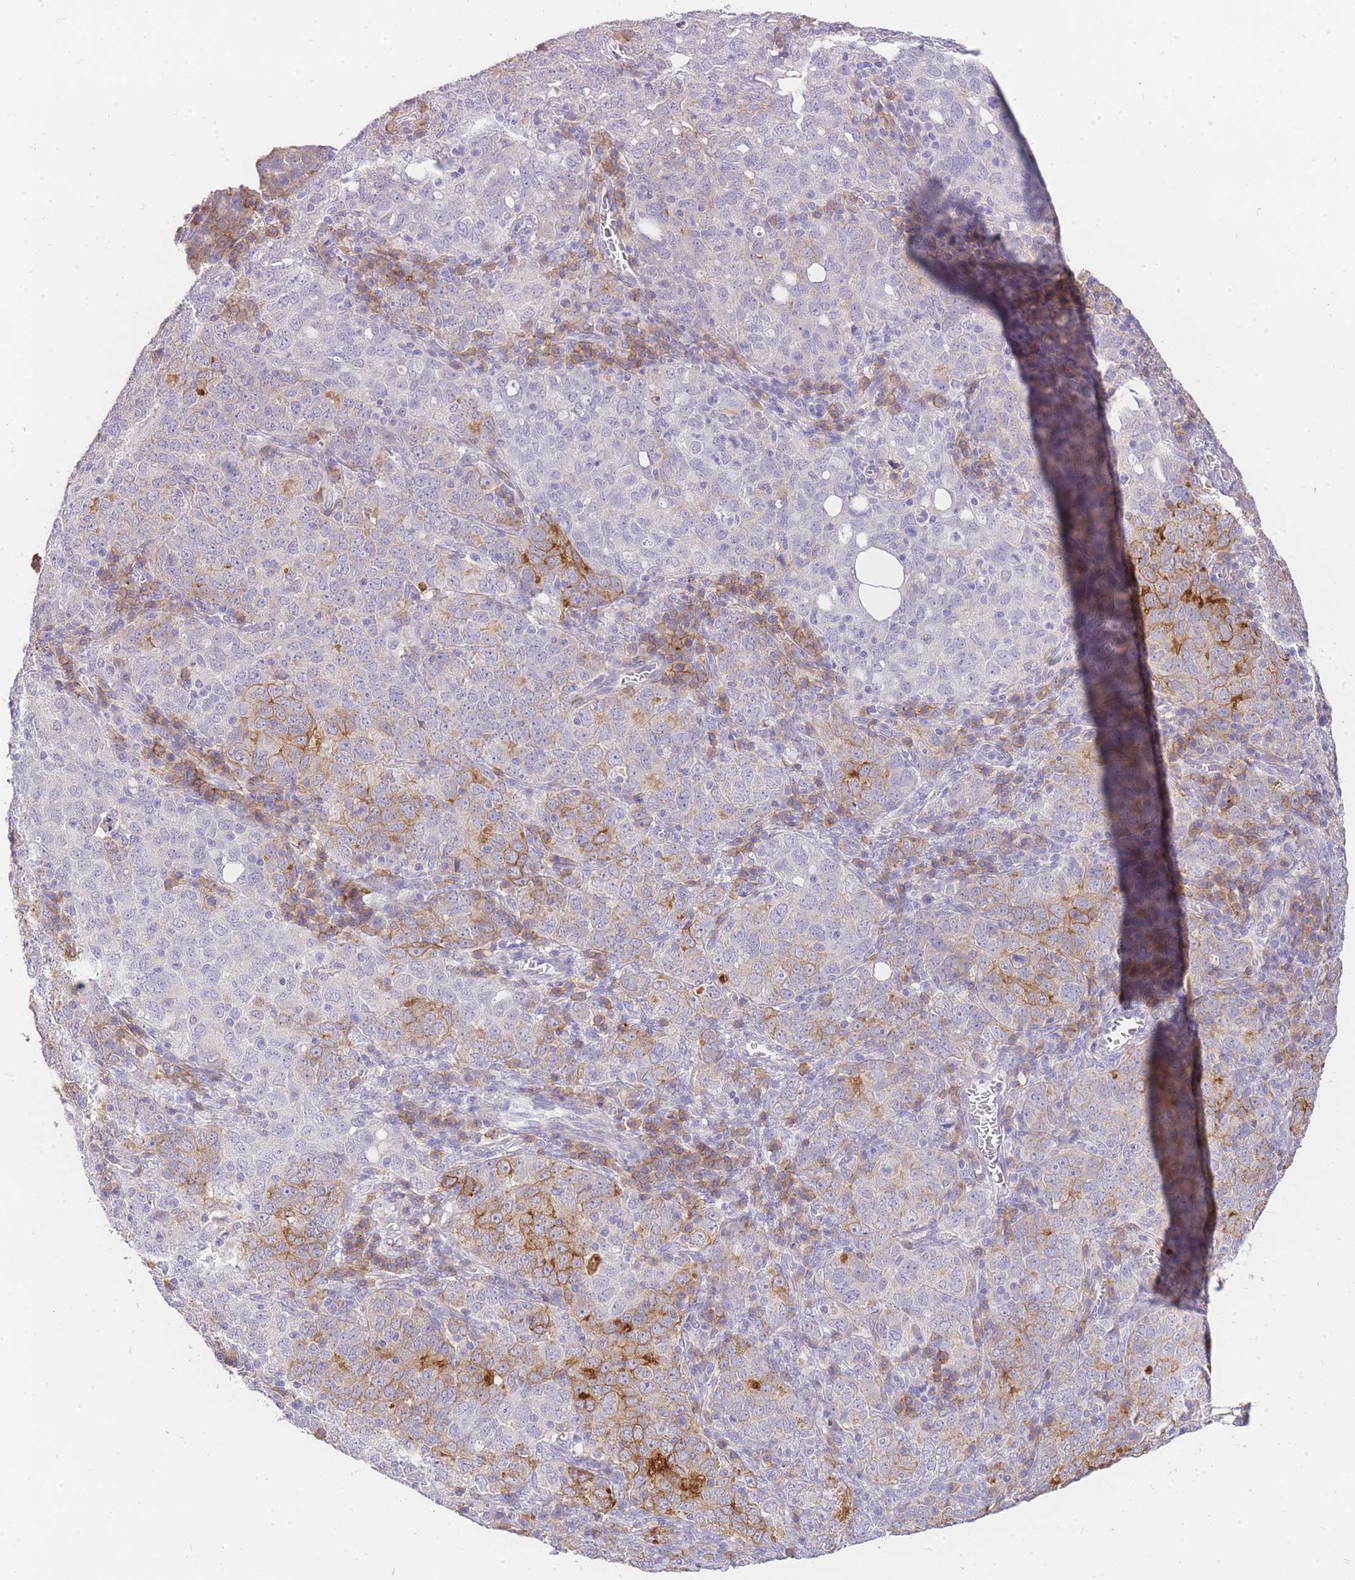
{"staining": {"intensity": "moderate", "quantity": "<25%", "location": "cytoplasmic/membranous"}, "tissue": "ovarian cancer", "cell_type": "Tumor cells", "image_type": "cancer", "snomed": [{"axis": "morphology", "description": "Carcinoma, endometroid"}, {"axis": "topography", "description": "Ovary"}], "caption": "Tumor cells reveal moderate cytoplasmic/membranous staining in about <25% of cells in ovarian cancer.", "gene": "C2orf88", "patient": {"sex": "female", "age": 62}}